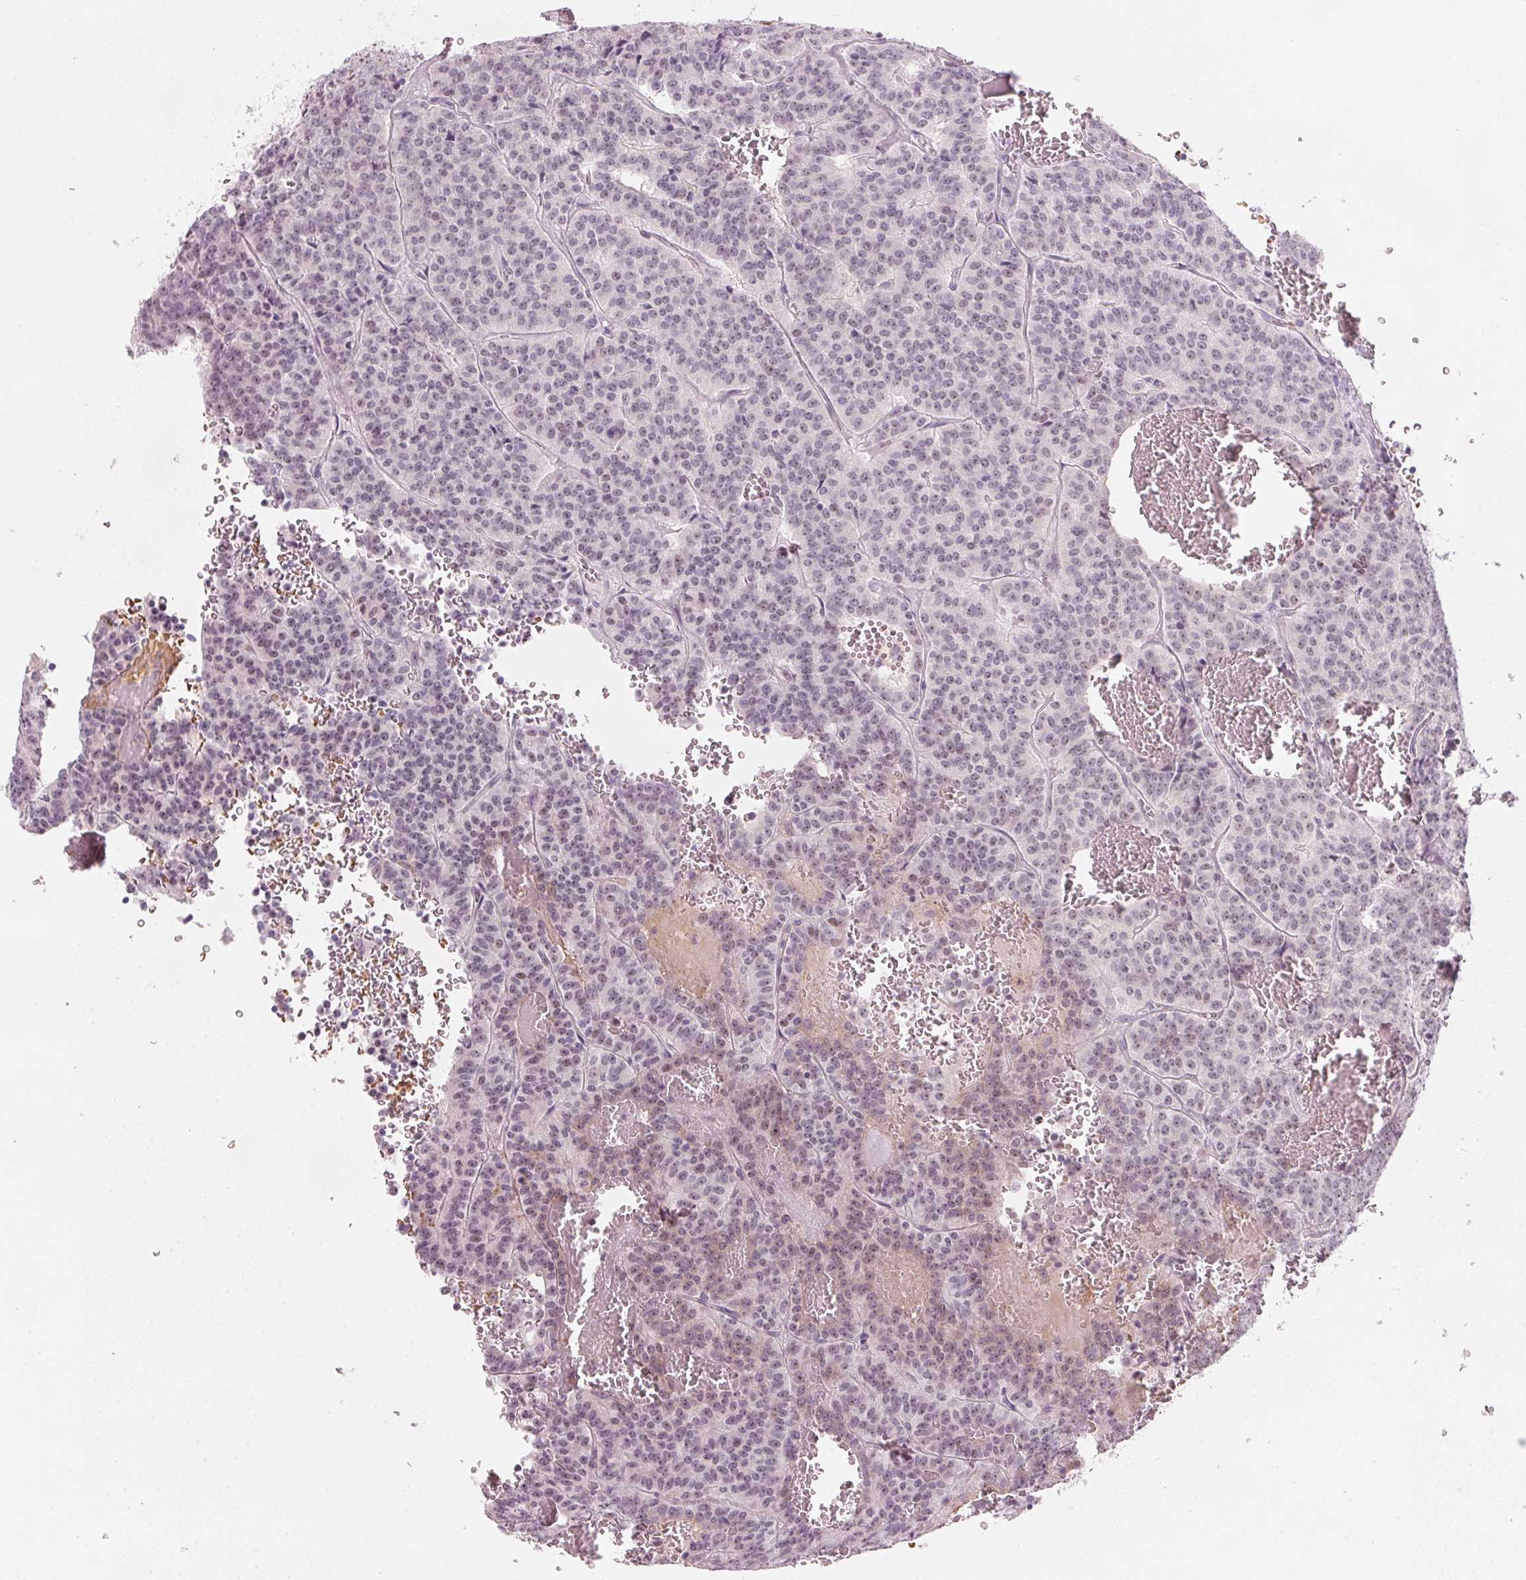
{"staining": {"intensity": "weak", "quantity": ">75%", "location": "nuclear"}, "tissue": "carcinoid", "cell_type": "Tumor cells", "image_type": "cancer", "snomed": [{"axis": "morphology", "description": "Carcinoid, malignant, NOS"}, {"axis": "topography", "description": "Lung"}], "caption": "The image displays a brown stain indicating the presence of a protein in the nuclear of tumor cells in carcinoid (malignant).", "gene": "DNTTIP2", "patient": {"sex": "male", "age": 70}}